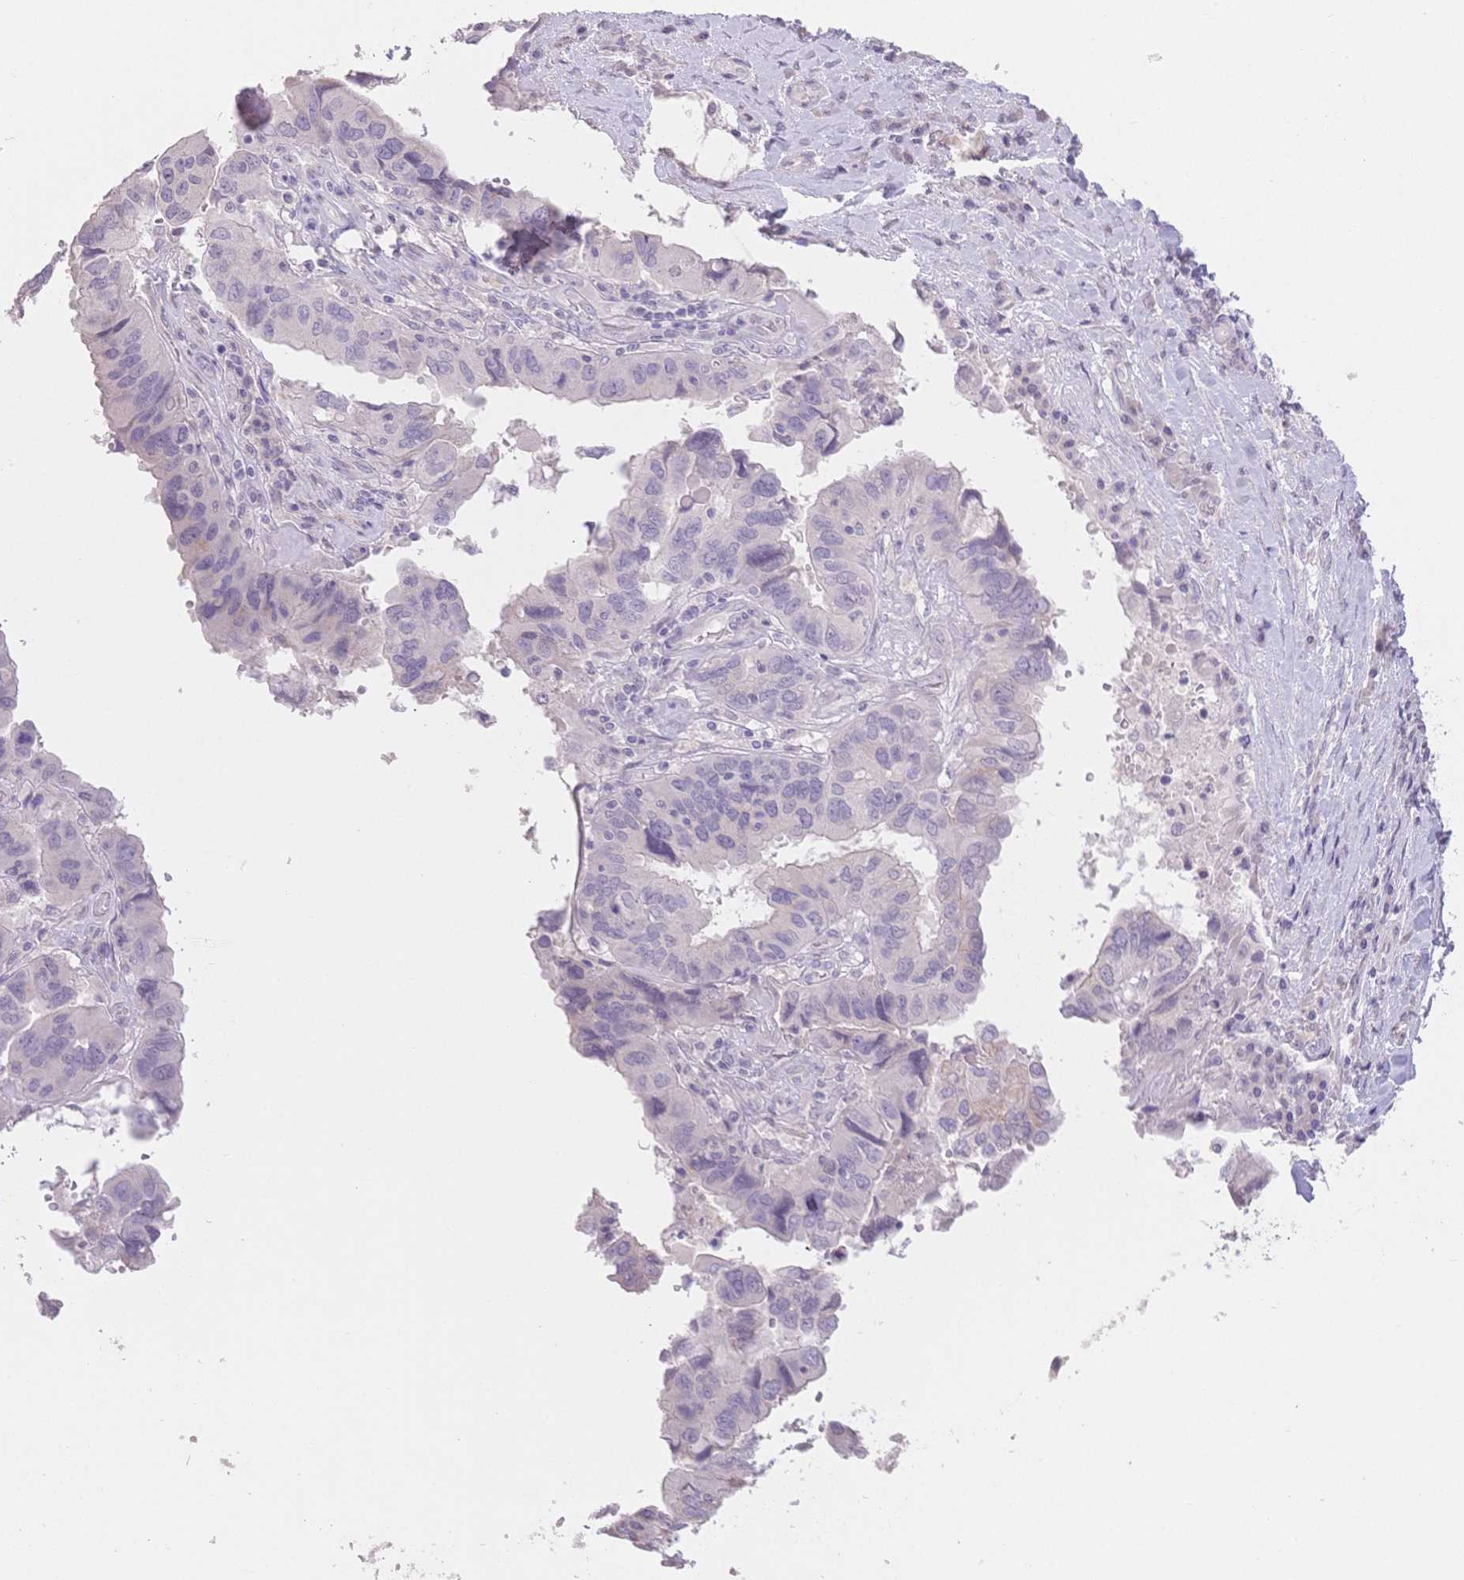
{"staining": {"intensity": "negative", "quantity": "none", "location": "none"}, "tissue": "ovarian cancer", "cell_type": "Tumor cells", "image_type": "cancer", "snomed": [{"axis": "morphology", "description": "Cystadenocarcinoma, serous, NOS"}, {"axis": "topography", "description": "Ovary"}], "caption": "Immunohistochemistry (IHC) of serous cystadenocarcinoma (ovarian) shows no expression in tumor cells.", "gene": "SUV39H2", "patient": {"sex": "female", "age": 79}}